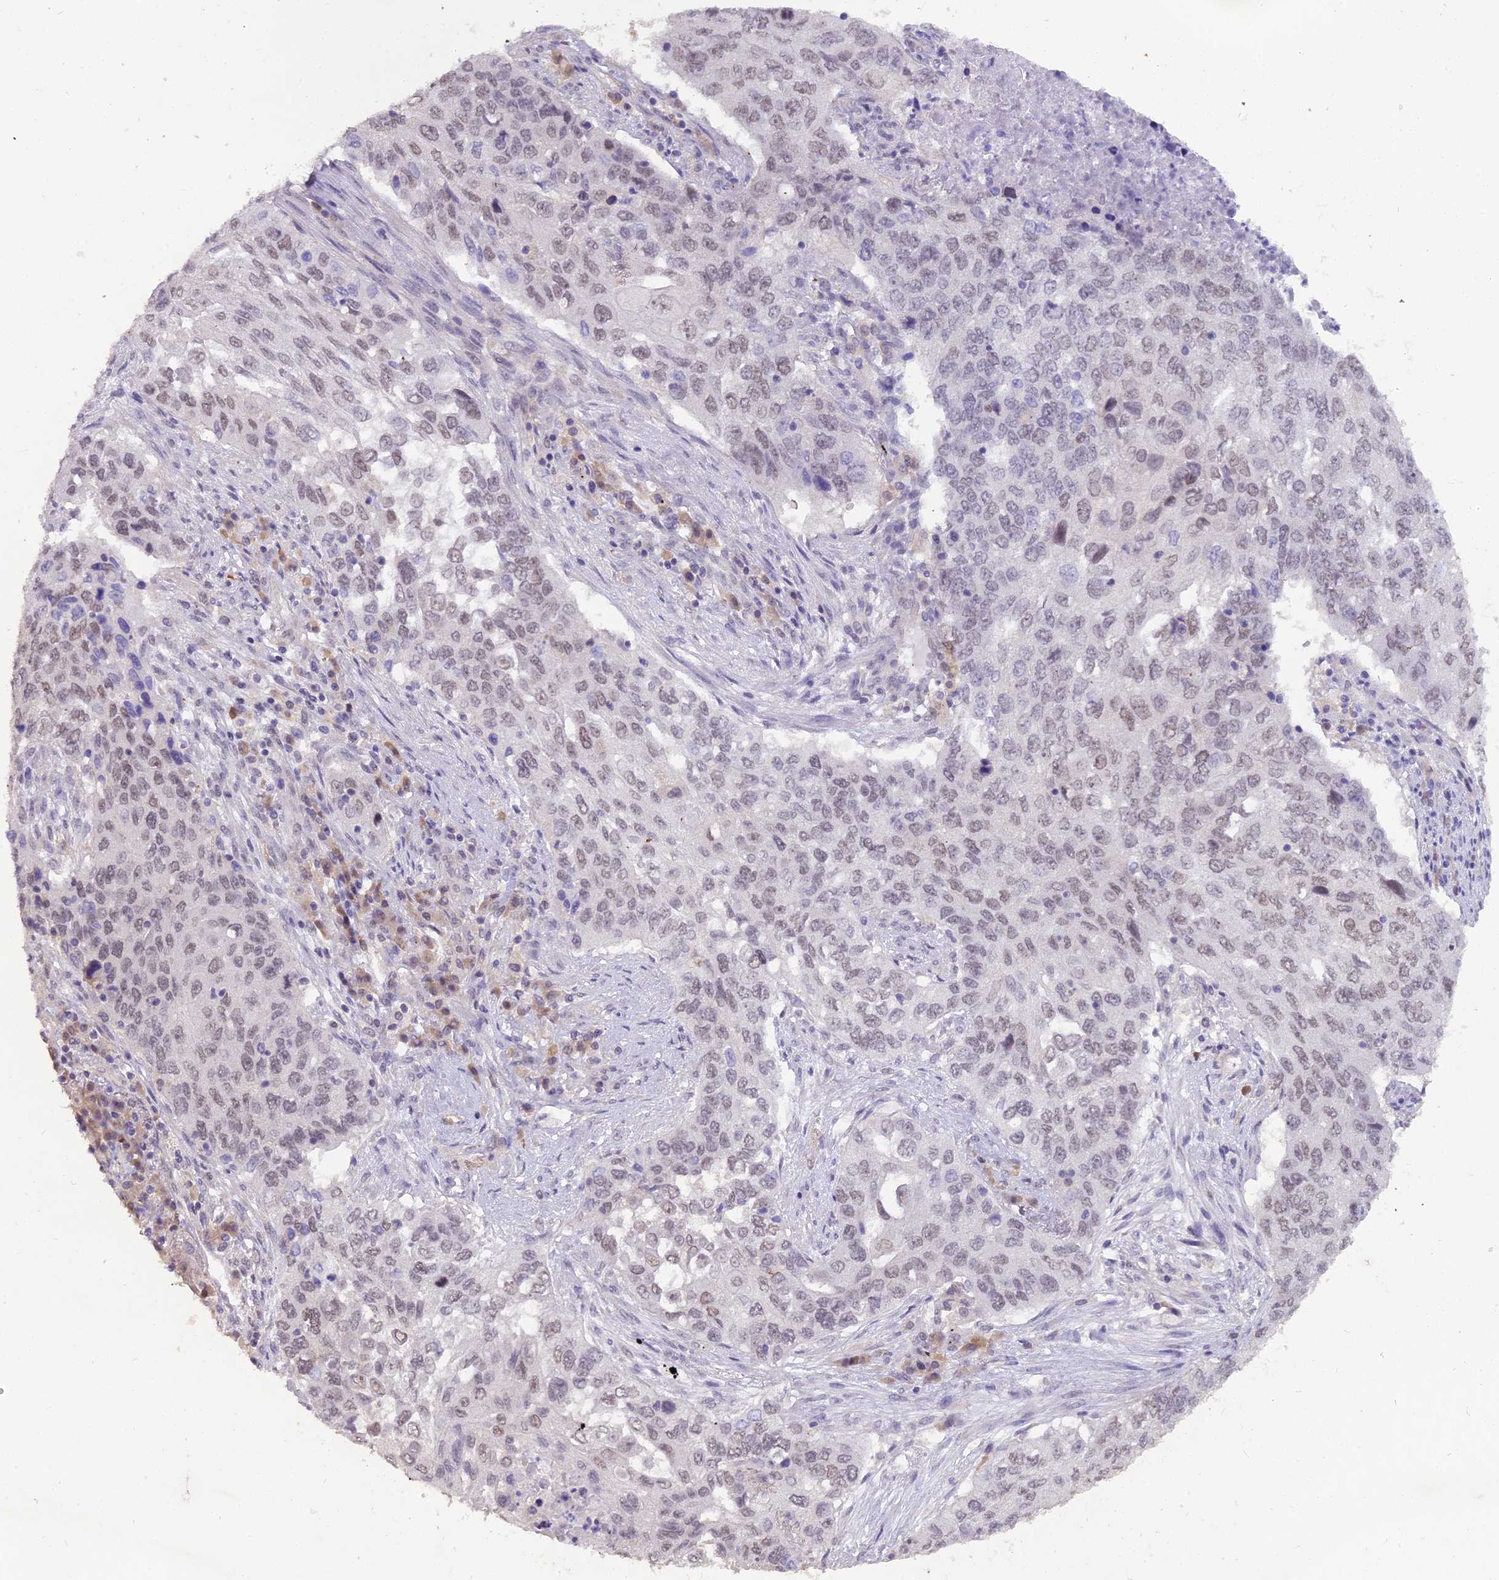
{"staining": {"intensity": "weak", "quantity": "25%-75%", "location": "nuclear"}, "tissue": "lung cancer", "cell_type": "Tumor cells", "image_type": "cancer", "snomed": [{"axis": "morphology", "description": "Squamous cell carcinoma, NOS"}, {"axis": "topography", "description": "Lung"}], "caption": "An immunohistochemistry (IHC) histopathology image of tumor tissue is shown. Protein staining in brown labels weak nuclear positivity in lung squamous cell carcinoma within tumor cells.", "gene": "BLNK", "patient": {"sex": "female", "age": 63}}